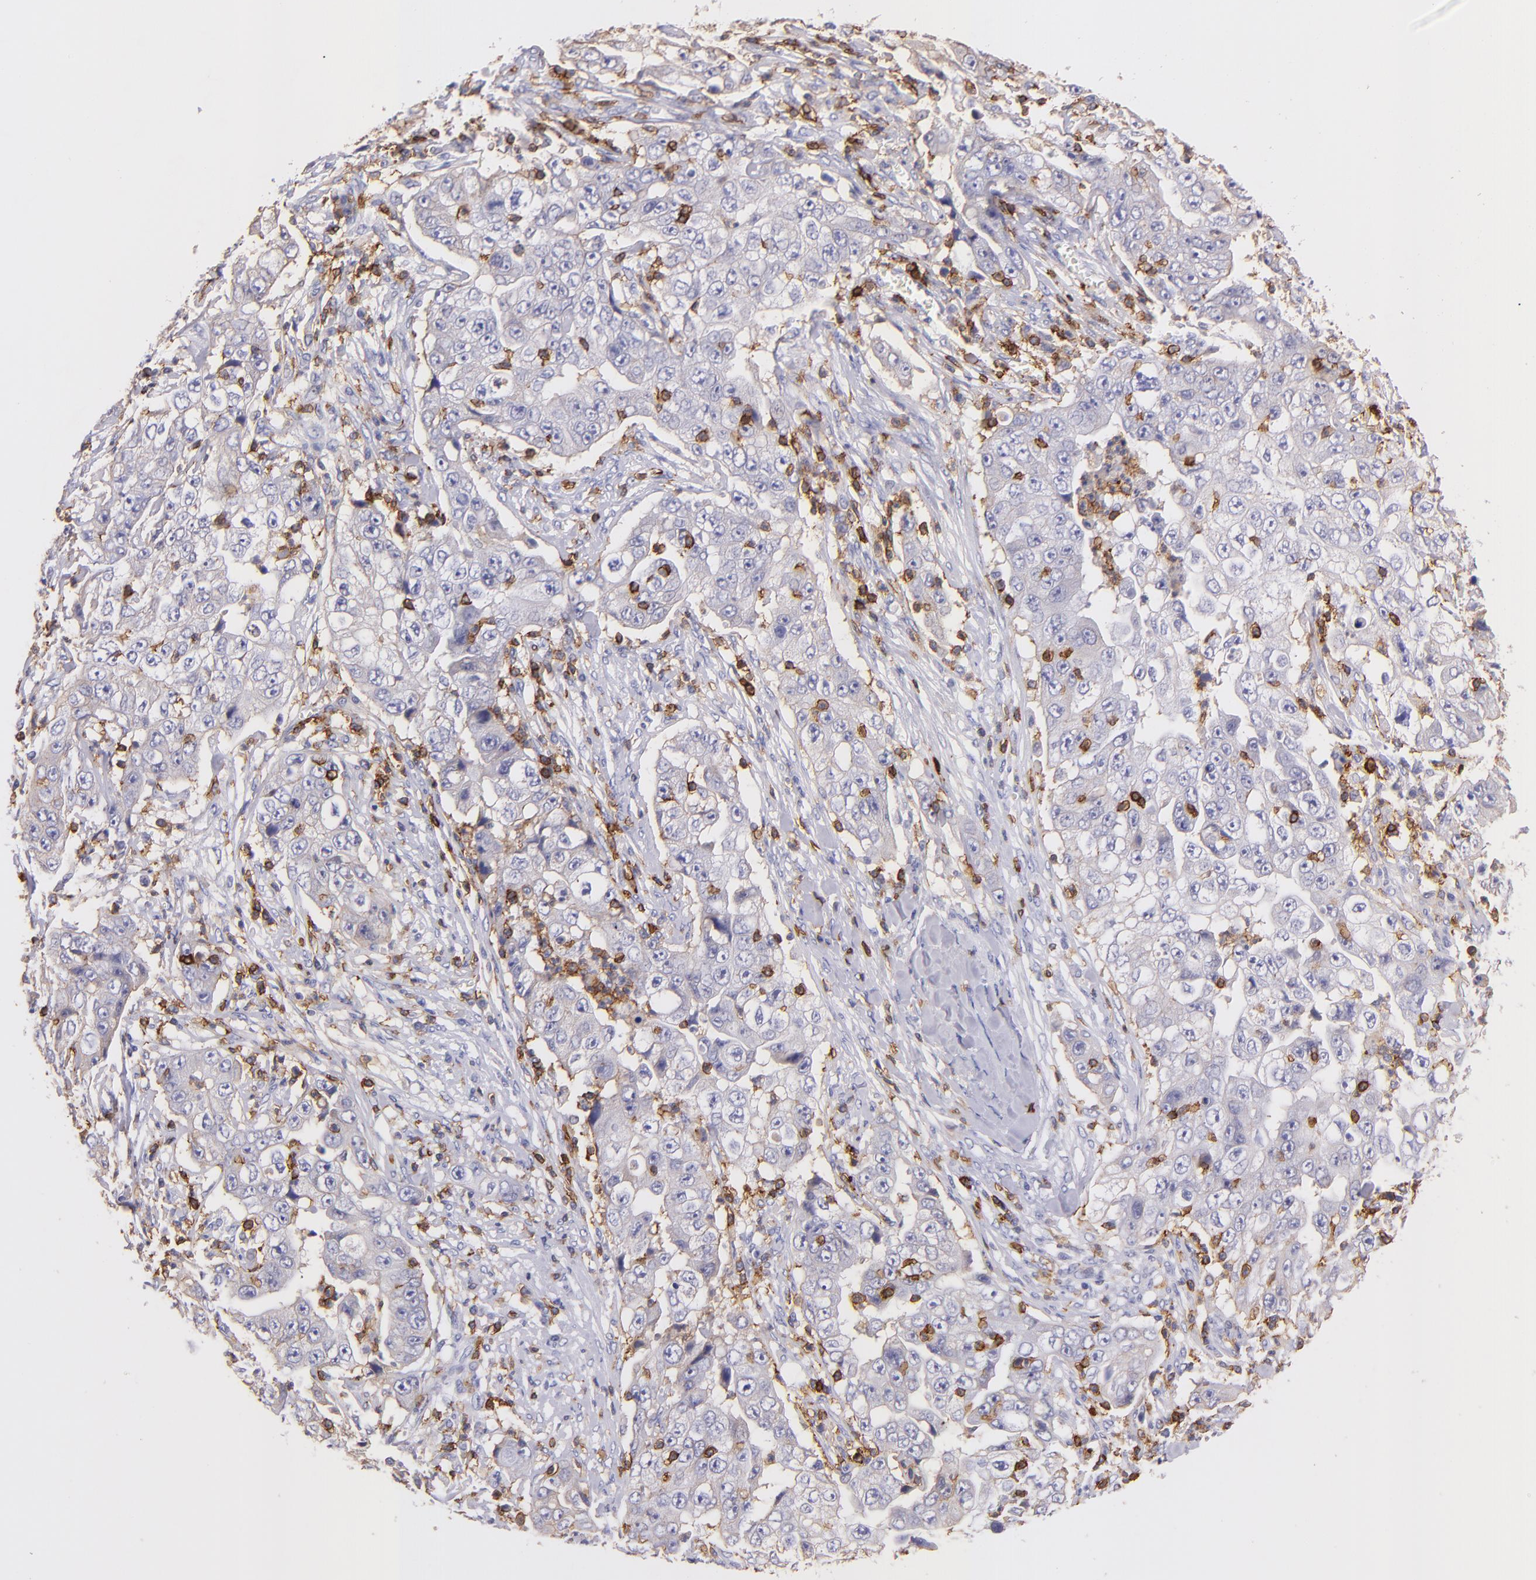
{"staining": {"intensity": "negative", "quantity": "none", "location": "none"}, "tissue": "lung cancer", "cell_type": "Tumor cells", "image_type": "cancer", "snomed": [{"axis": "morphology", "description": "Squamous cell carcinoma, NOS"}, {"axis": "topography", "description": "Lung"}], "caption": "High power microscopy image of an immunohistochemistry (IHC) micrograph of squamous cell carcinoma (lung), revealing no significant staining in tumor cells.", "gene": "SPN", "patient": {"sex": "male", "age": 64}}